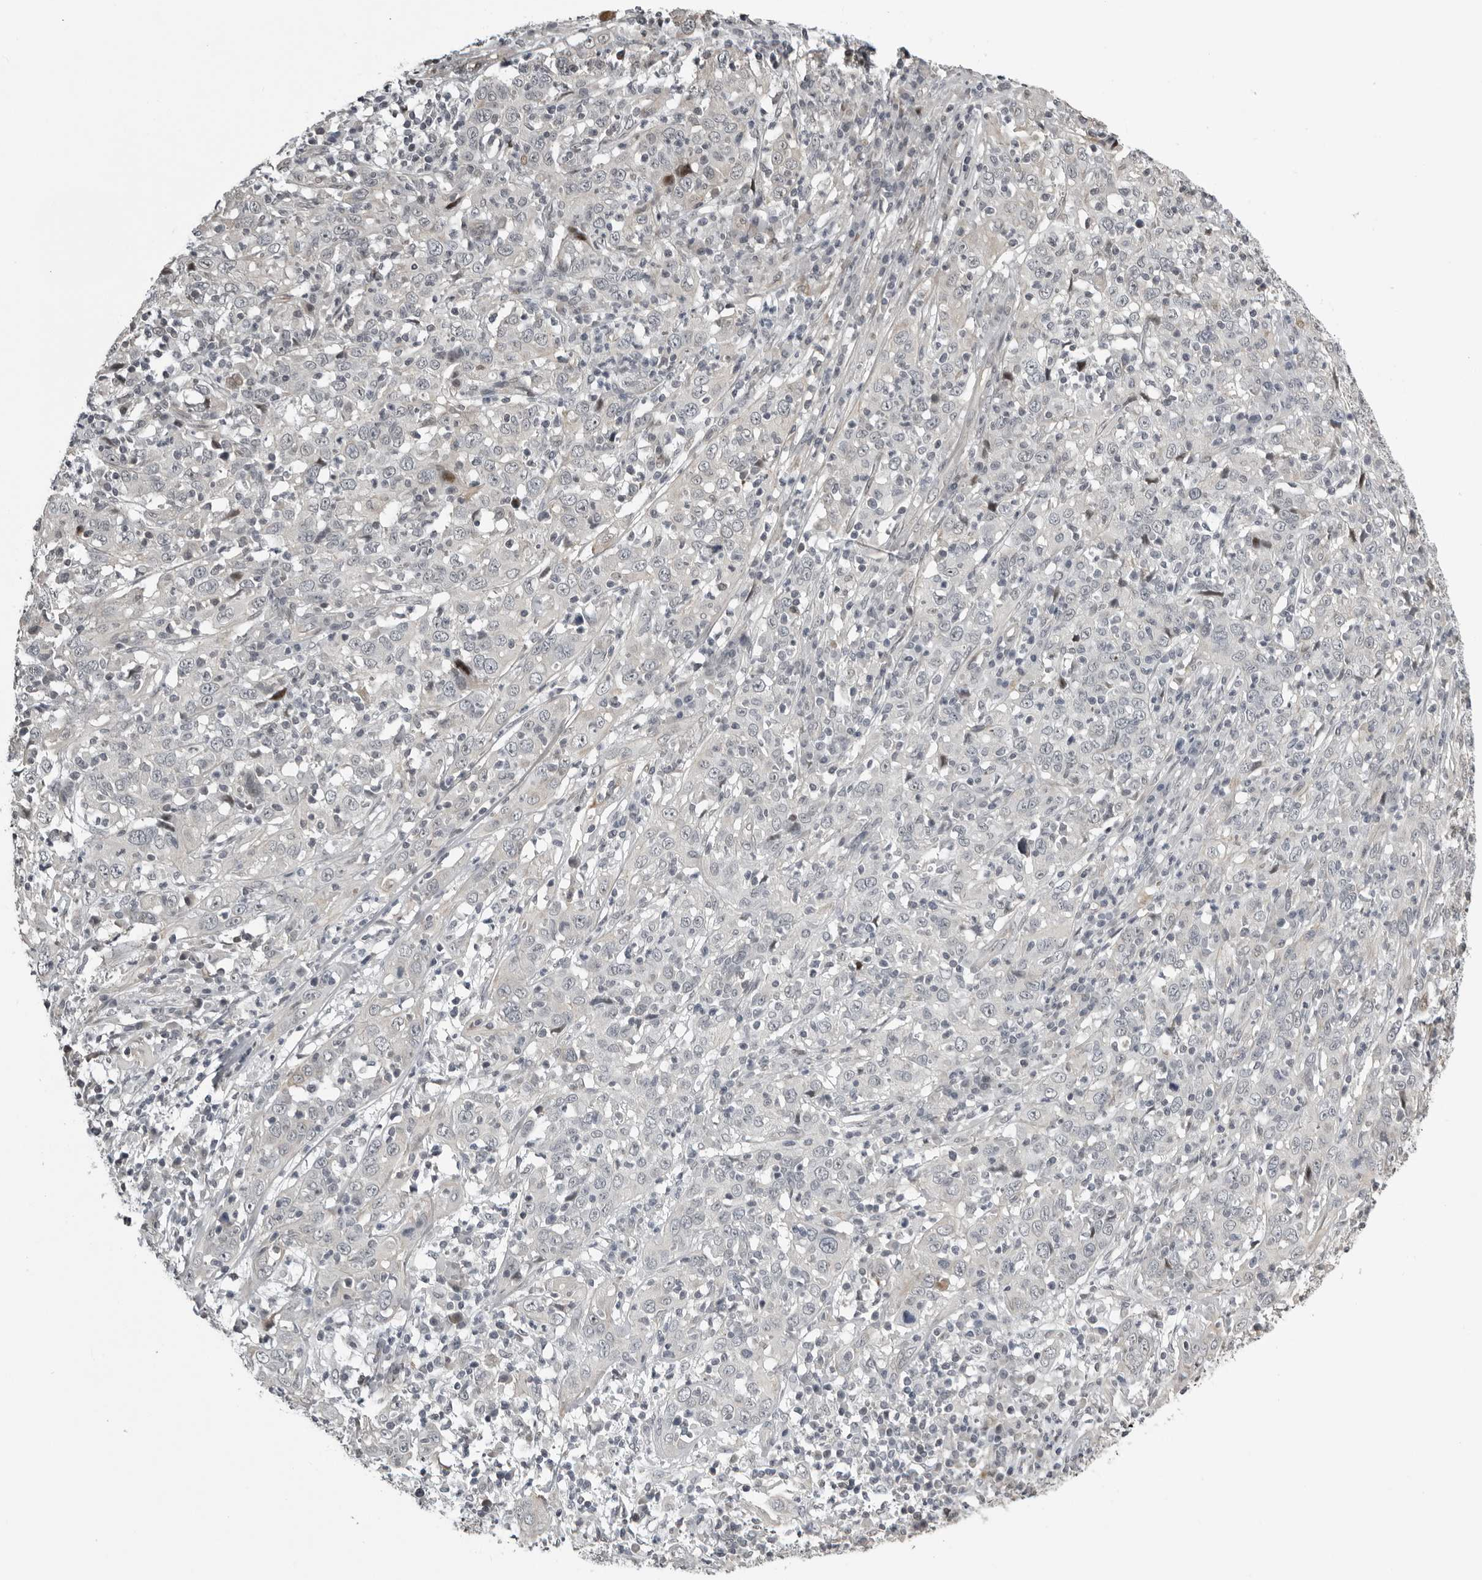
{"staining": {"intensity": "negative", "quantity": "none", "location": "none"}, "tissue": "cervical cancer", "cell_type": "Tumor cells", "image_type": "cancer", "snomed": [{"axis": "morphology", "description": "Squamous cell carcinoma, NOS"}, {"axis": "topography", "description": "Cervix"}], "caption": "Tumor cells show no significant protein staining in cervical squamous cell carcinoma.", "gene": "PRRX2", "patient": {"sex": "female", "age": 46}}